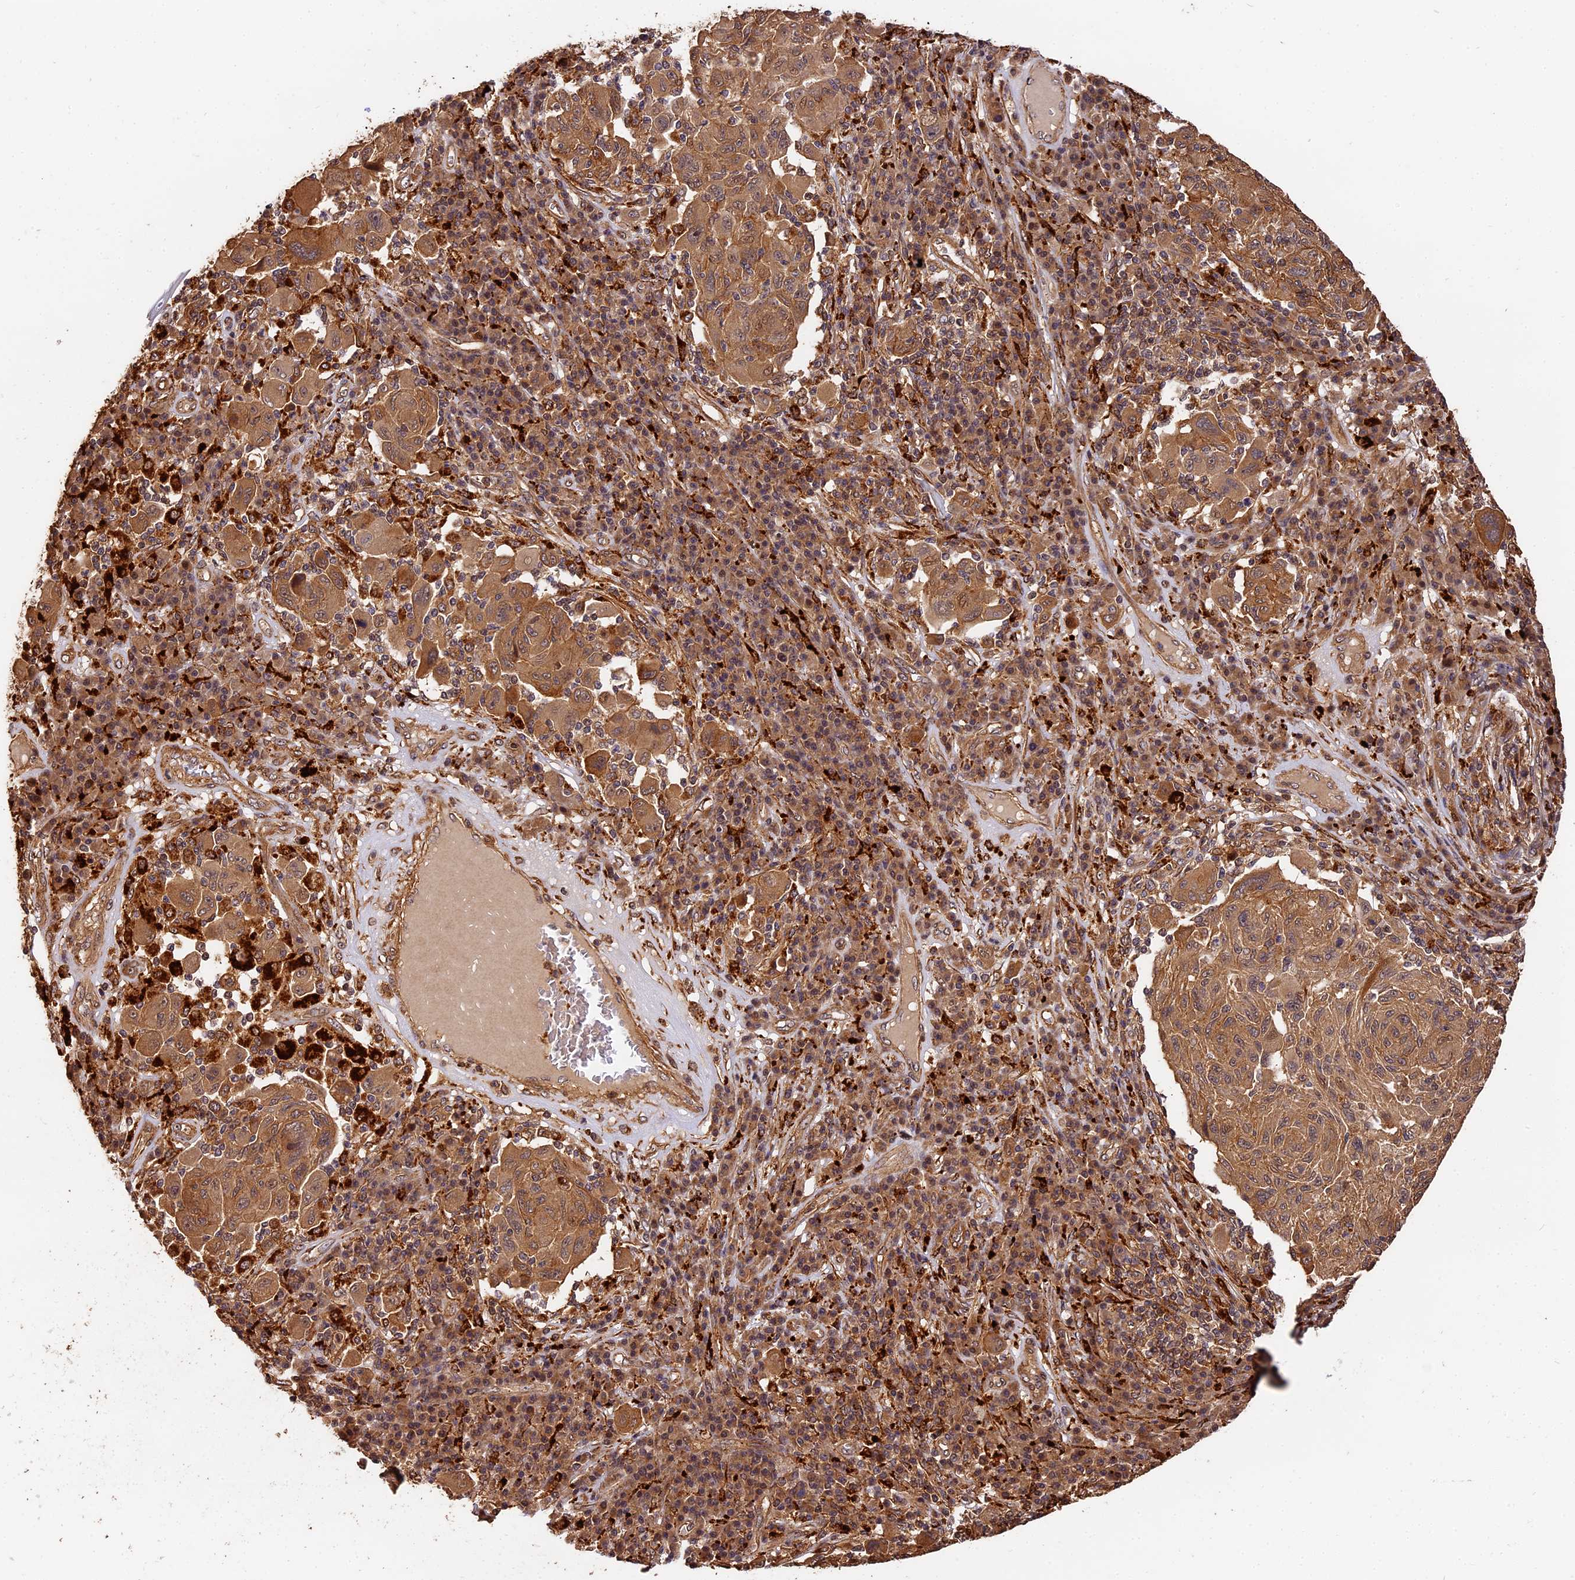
{"staining": {"intensity": "moderate", "quantity": ">75%", "location": "cytoplasmic/membranous,nuclear"}, "tissue": "melanoma", "cell_type": "Tumor cells", "image_type": "cancer", "snomed": [{"axis": "morphology", "description": "Malignant melanoma, NOS"}, {"axis": "topography", "description": "Skin"}], "caption": "Moderate cytoplasmic/membranous and nuclear expression for a protein is identified in approximately >75% of tumor cells of melanoma using immunohistochemistry.", "gene": "MMP15", "patient": {"sex": "male", "age": 53}}